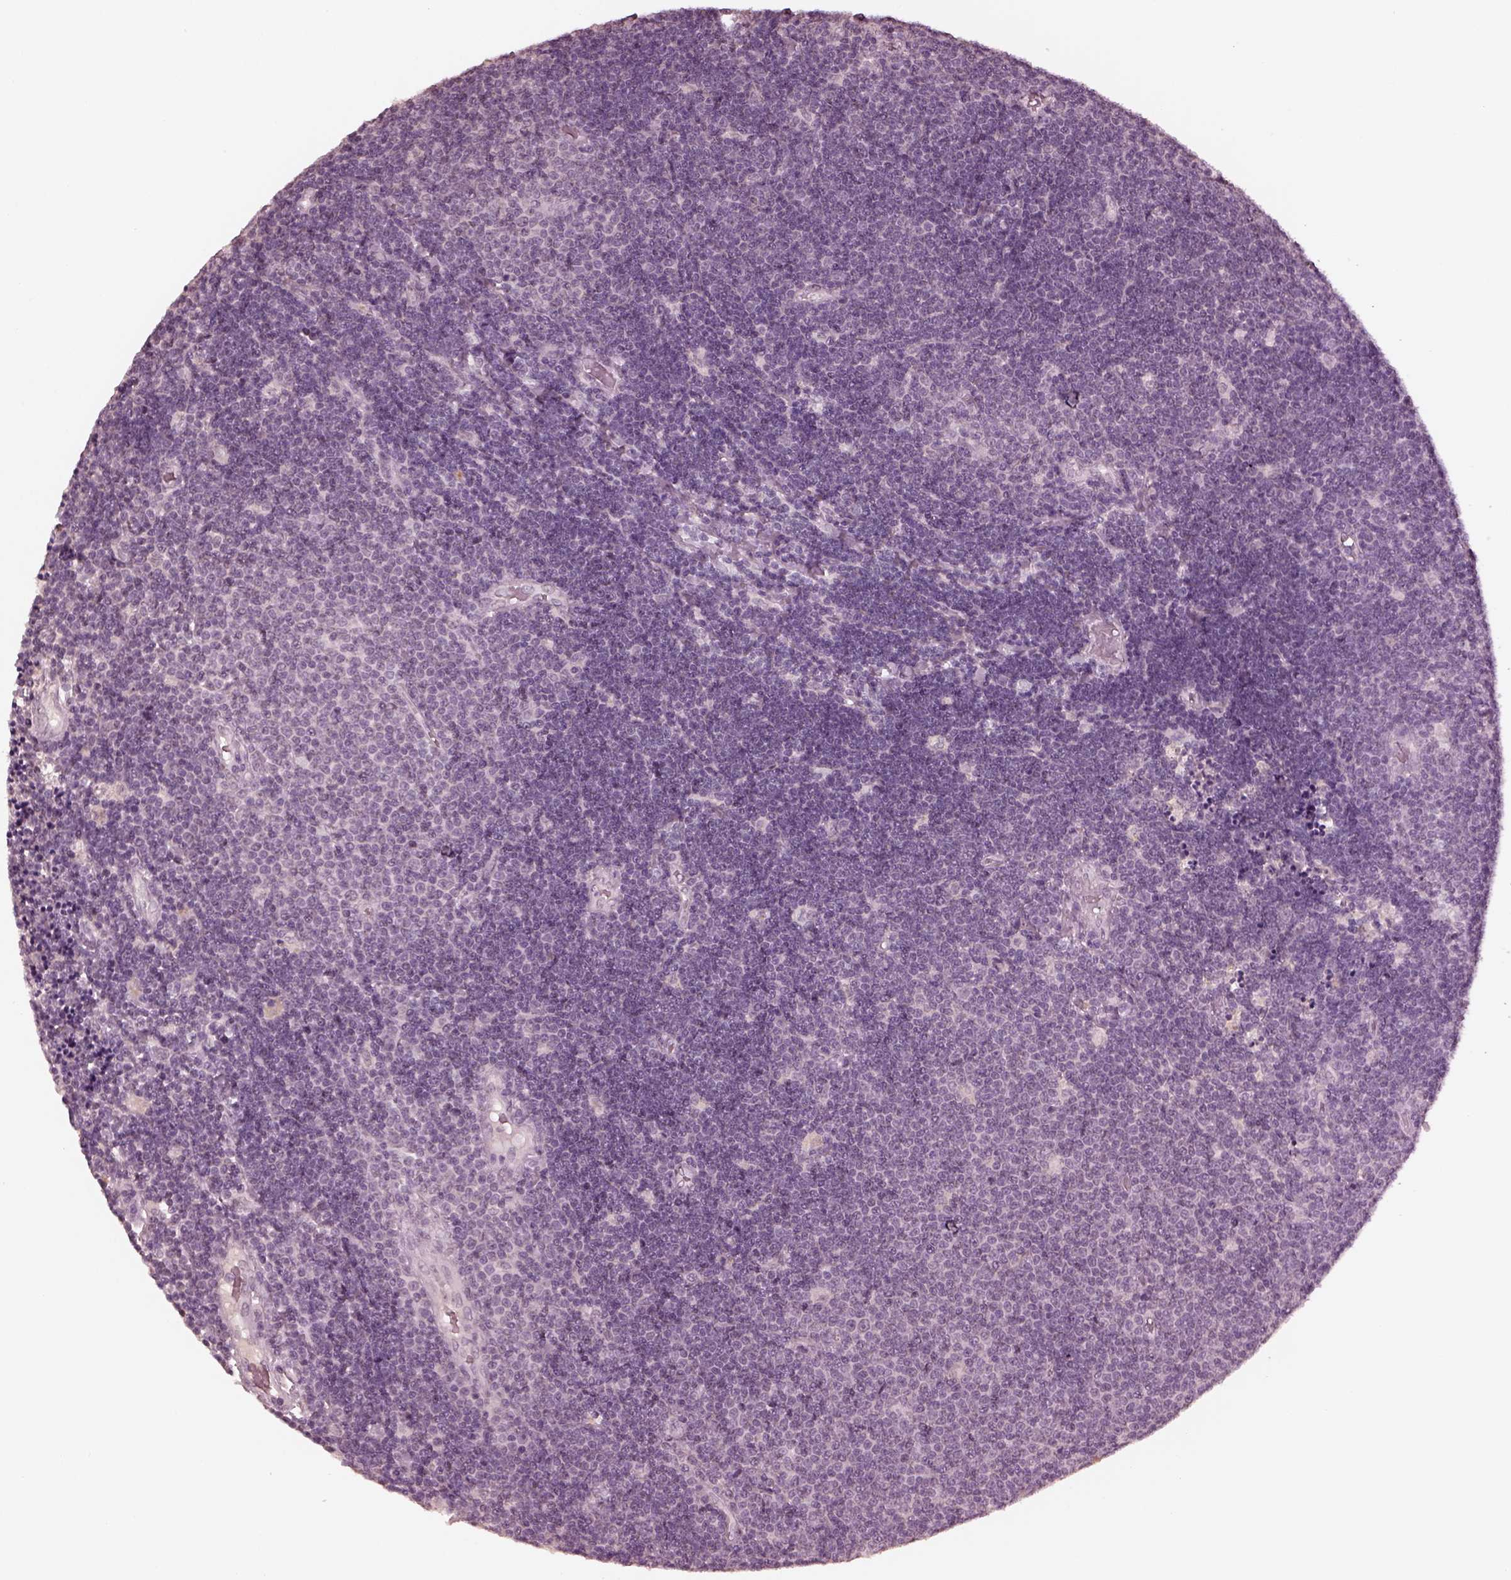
{"staining": {"intensity": "negative", "quantity": "none", "location": "none"}, "tissue": "lymphoma", "cell_type": "Tumor cells", "image_type": "cancer", "snomed": [{"axis": "morphology", "description": "Malignant lymphoma, non-Hodgkin's type, Low grade"}, {"axis": "topography", "description": "Brain"}], "caption": "There is no significant expression in tumor cells of low-grade malignant lymphoma, non-Hodgkin's type.", "gene": "KRT79", "patient": {"sex": "female", "age": 66}}